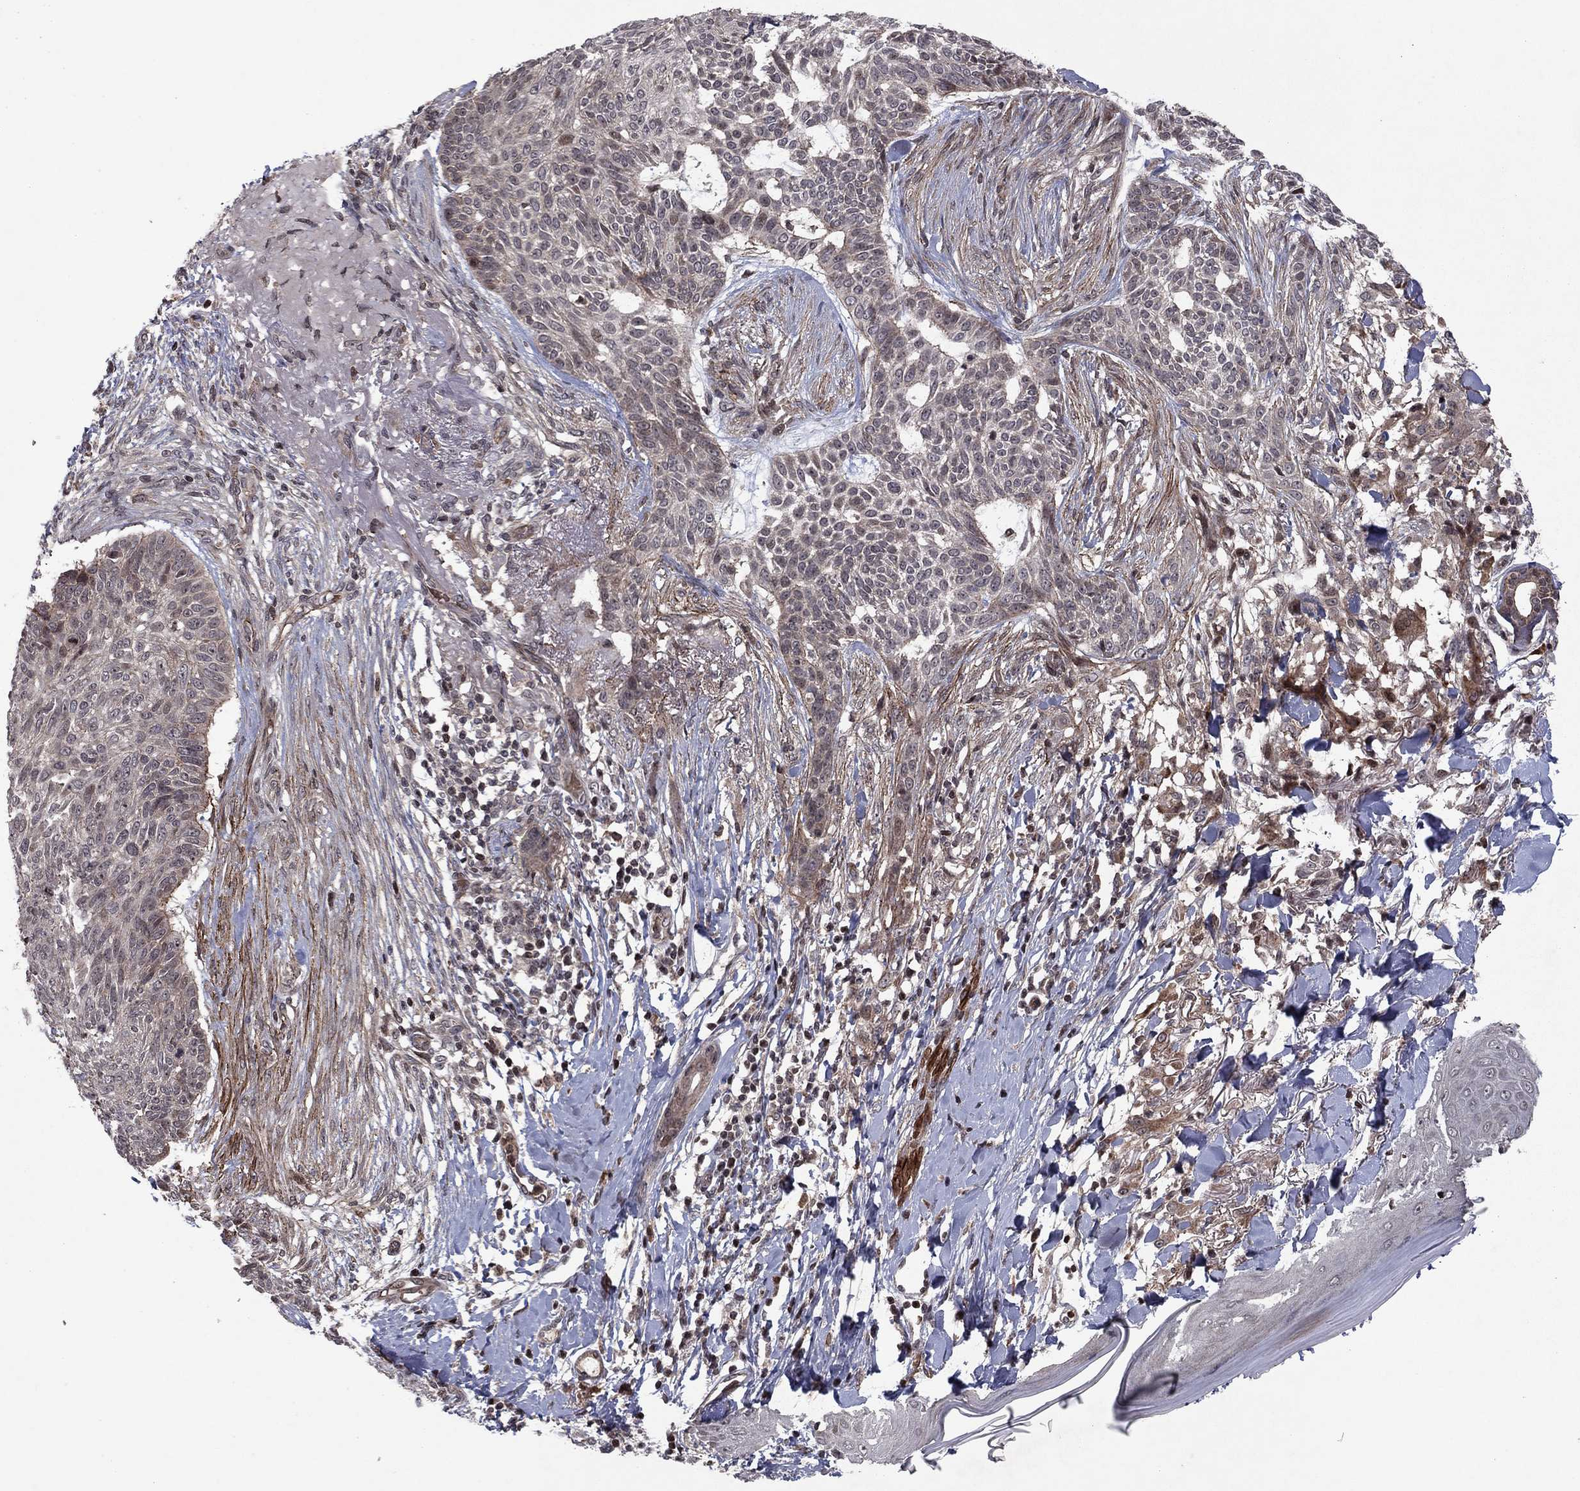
{"staining": {"intensity": "negative", "quantity": "none", "location": "none"}, "tissue": "skin cancer", "cell_type": "Tumor cells", "image_type": "cancer", "snomed": [{"axis": "morphology", "description": "Normal tissue, NOS"}, {"axis": "morphology", "description": "Basal cell carcinoma"}, {"axis": "topography", "description": "Skin"}], "caption": "Immunohistochemical staining of skin cancer displays no significant staining in tumor cells.", "gene": "SORBS1", "patient": {"sex": "male", "age": 84}}